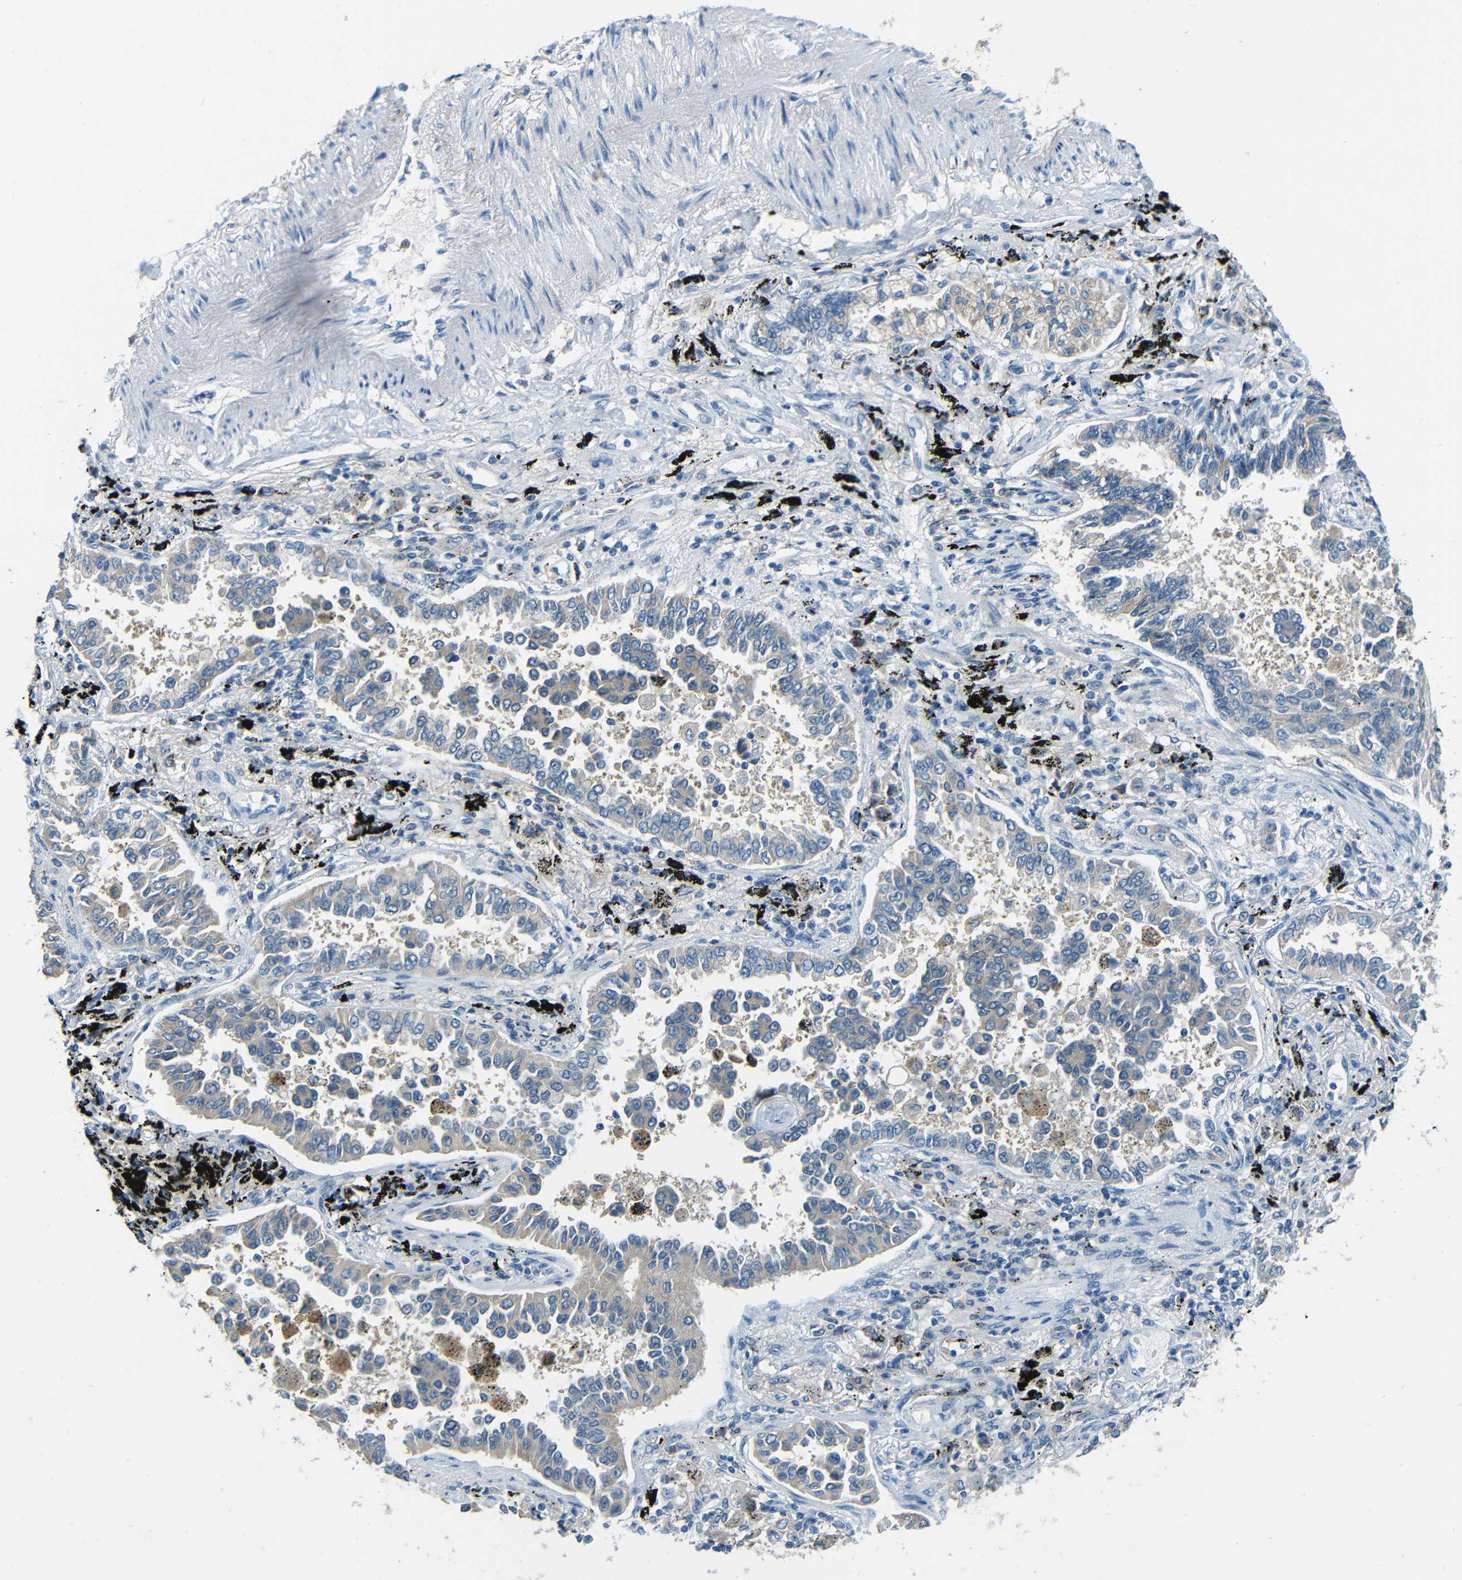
{"staining": {"intensity": "weak", "quantity": "<25%", "location": "cytoplasmic/membranous"}, "tissue": "lung cancer", "cell_type": "Tumor cells", "image_type": "cancer", "snomed": [{"axis": "morphology", "description": "Normal tissue, NOS"}, {"axis": "morphology", "description": "Adenocarcinoma, NOS"}, {"axis": "topography", "description": "Lung"}], "caption": "High power microscopy micrograph of an immunohistochemistry (IHC) photomicrograph of lung cancer (adenocarcinoma), revealing no significant expression in tumor cells.", "gene": "CYP26B1", "patient": {"sex": "male", "age": 59}}